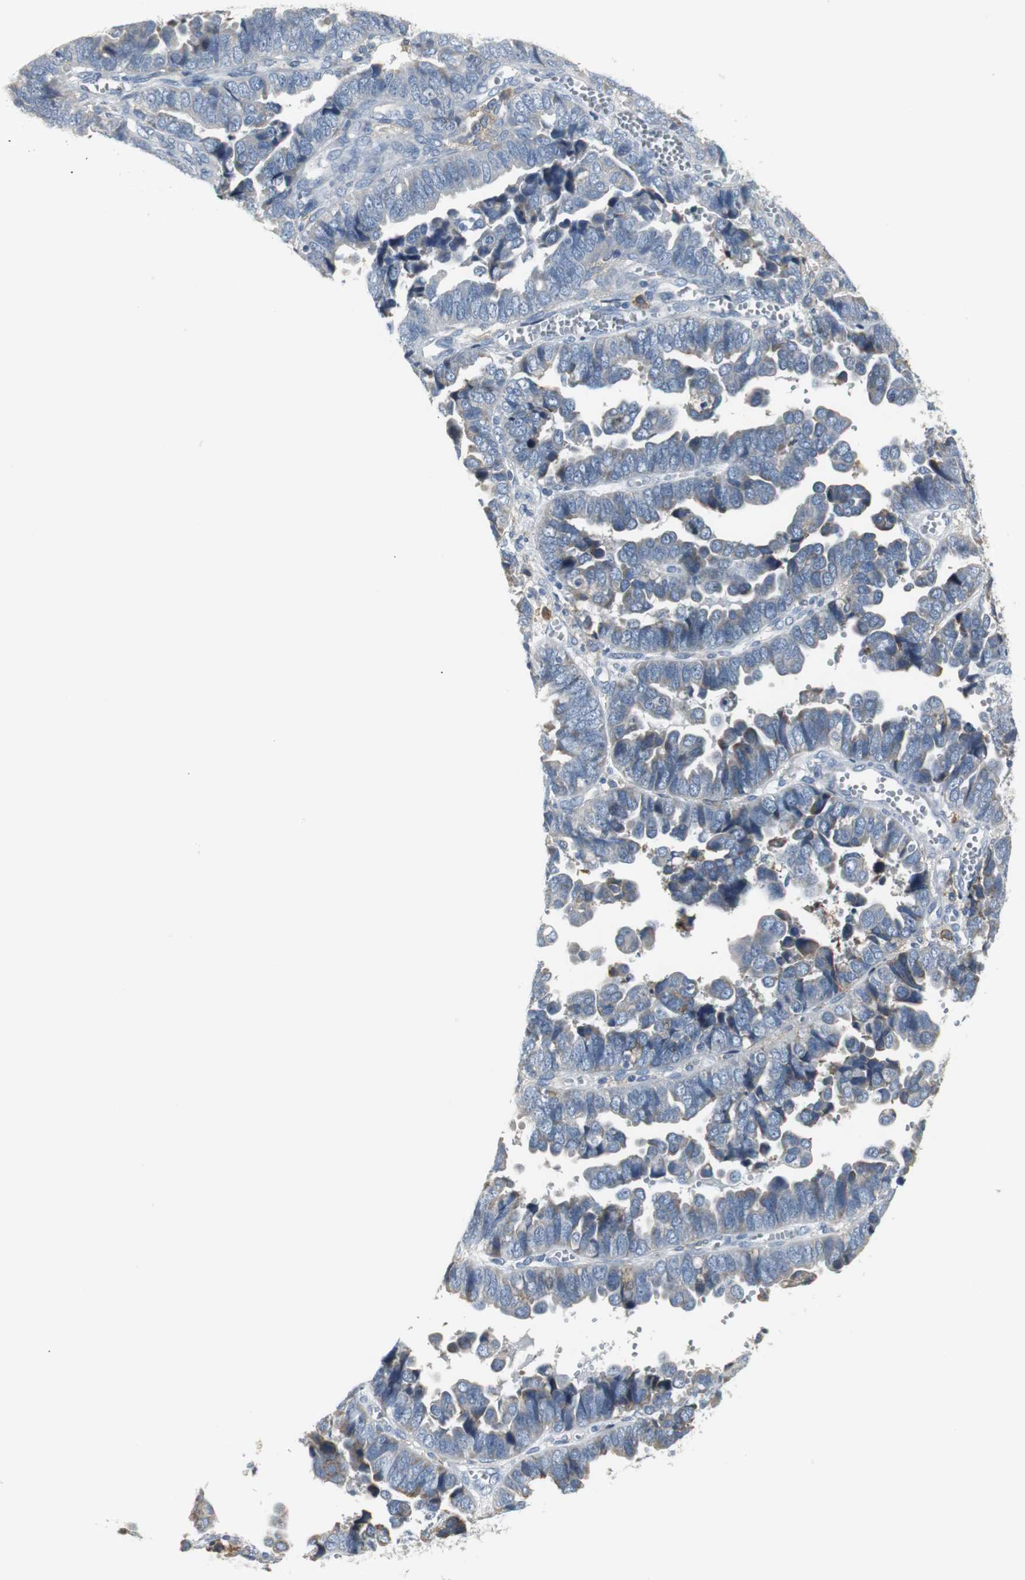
{"staining": {"intensity": "weak", "quantity": "25%-75%", "location": "cytoplasmic/membranous"}, "tissue": "endometrial cancer", "cell_type": "Tumor cells", "image_type": "cancer", "snomed": [{"axis": "morphology", "description": "Adenocarcinoma, NOS"}, {"axis": "topography", "description": "Endometrium"}], "caption": "Adenocarcinoma (endometrial) stained with a protein marker reveals weak staining in tumor cells.", "gene": "SLC2A5", "patient": {"sex": "female", "age": 75}}